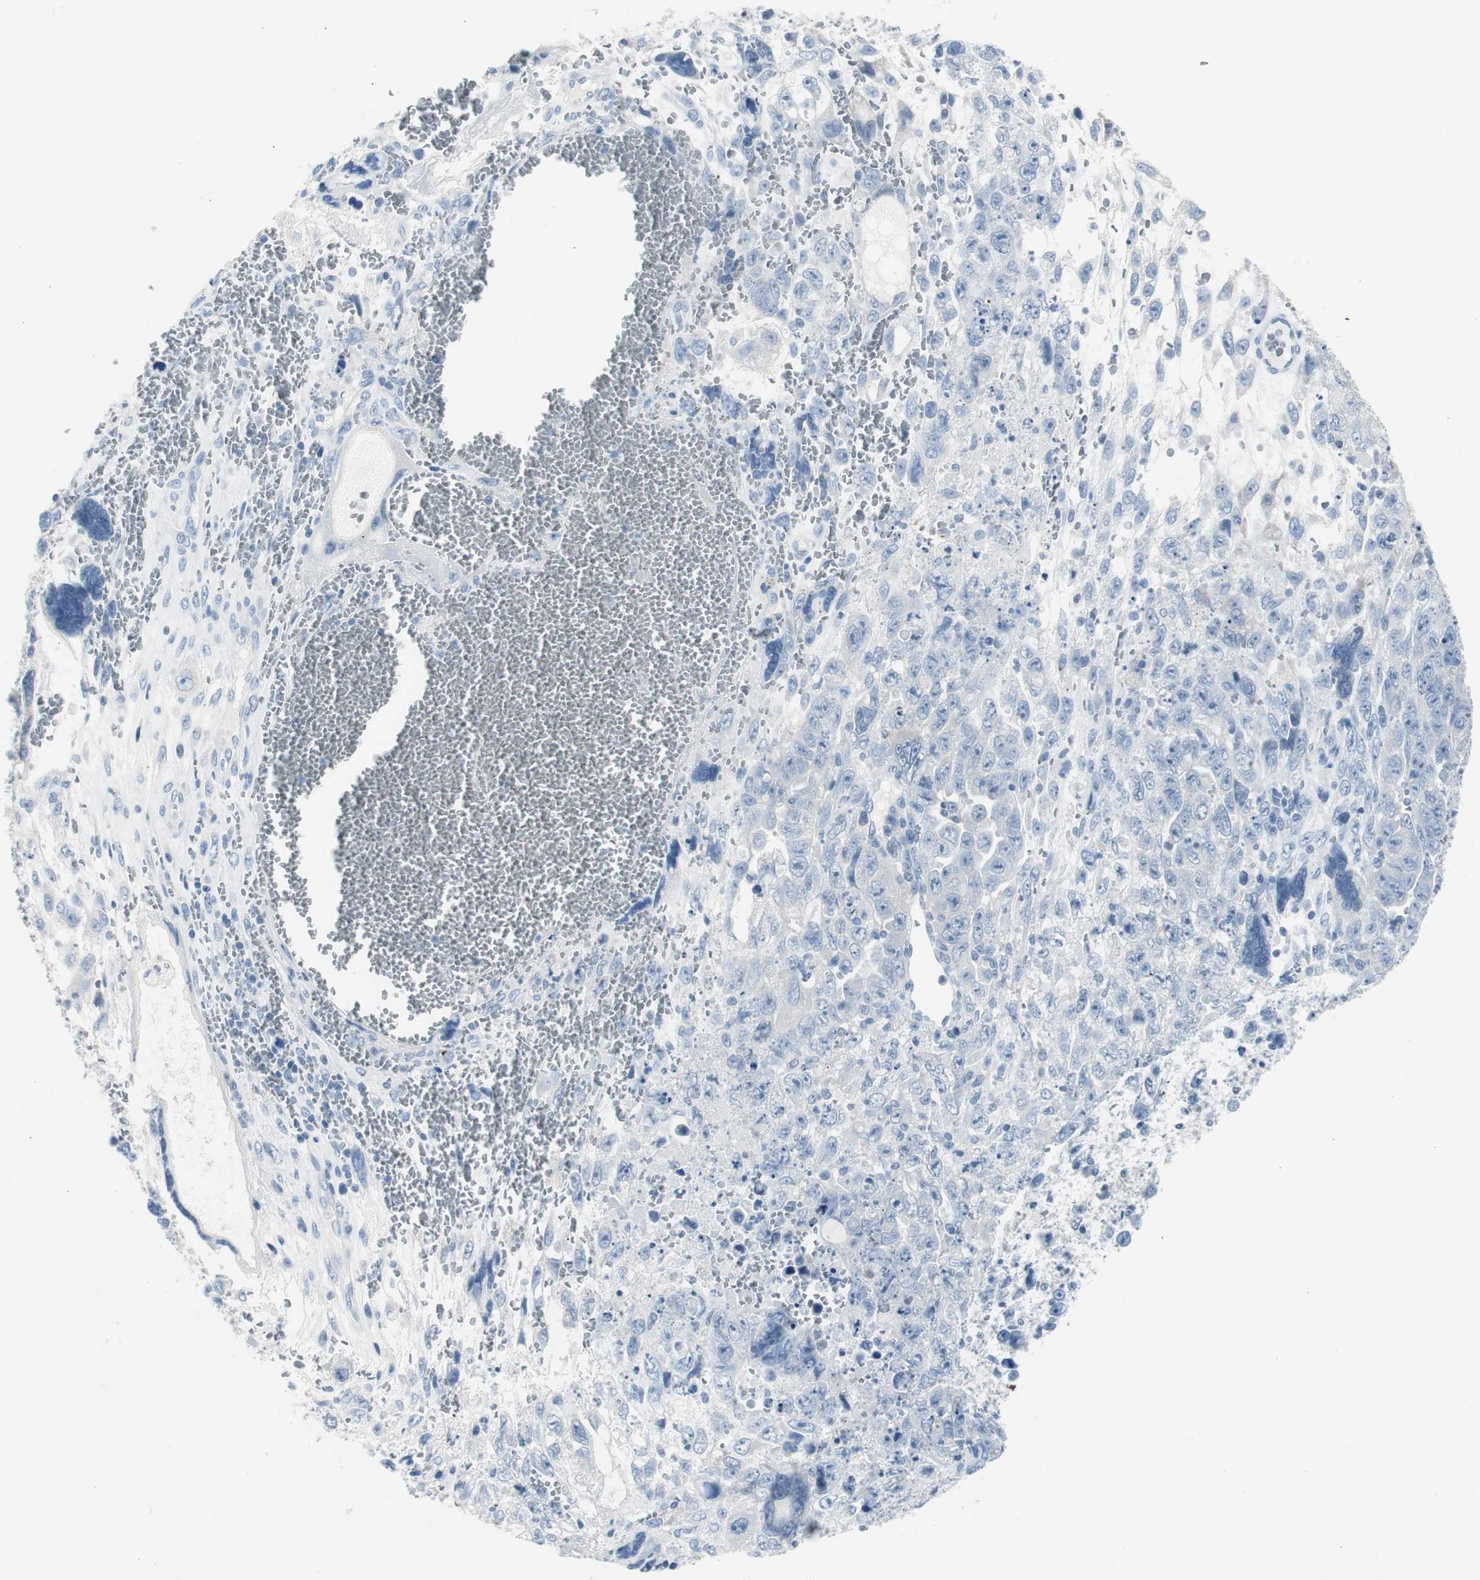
{"staining": {"intensity": "negative", "quantity": "none", "location": "none"}, "tissue": "testis cancer", "cell_type": "Tumor cells", "image_type": "cancer", "snomed": [{"axis": "morphology", "description": "Carcinoma, Embryonal, NOS"}, {"axis": "topography", "description": "Testis"}], "caption": "Human testis cancer stained for a protein using immunohistochemistry shows no staining in tumor cells.", "gene": "S100A7", "patient": {"sex": "male", "age": 28}}